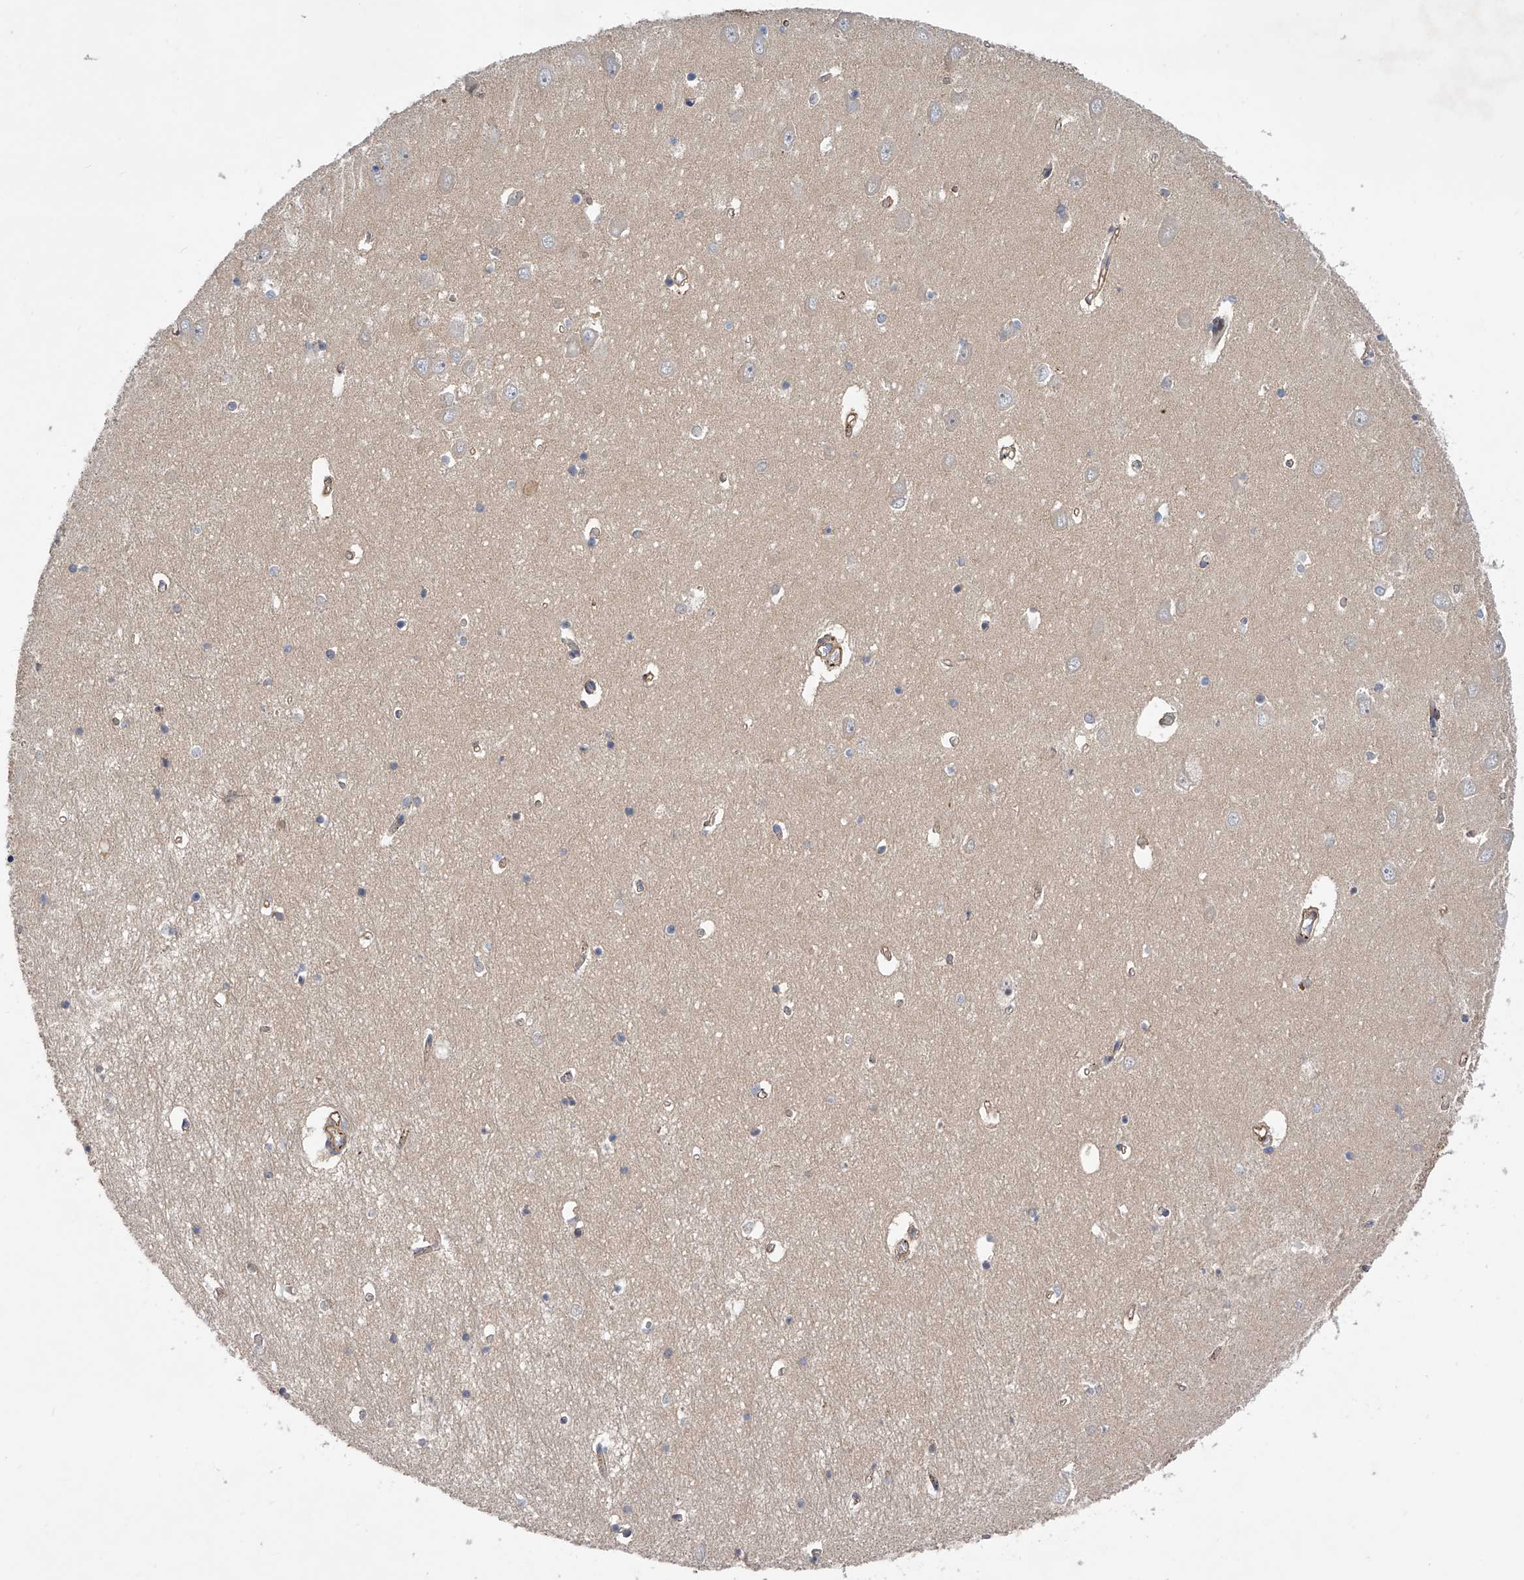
{"staining": {"intensity": "weak", "quantity": "<25%", "location": "cytoplasmic/membranous"}, "tissue": "hippocampus", "cell_type": "Glial cells", "image_type": "normal", "snomed": [{"axis": "morphology", "description": "Normal tissue, NOS"}, {"axis": "topography", "description": "Hippocampus"}], "caption": "This is an immunohistochemistry micrograph of unremarkable human hippocampus. There is no expression in glial cells.", "gene": "PDSS2", "patient": {"sex": "male", "age": 70}}